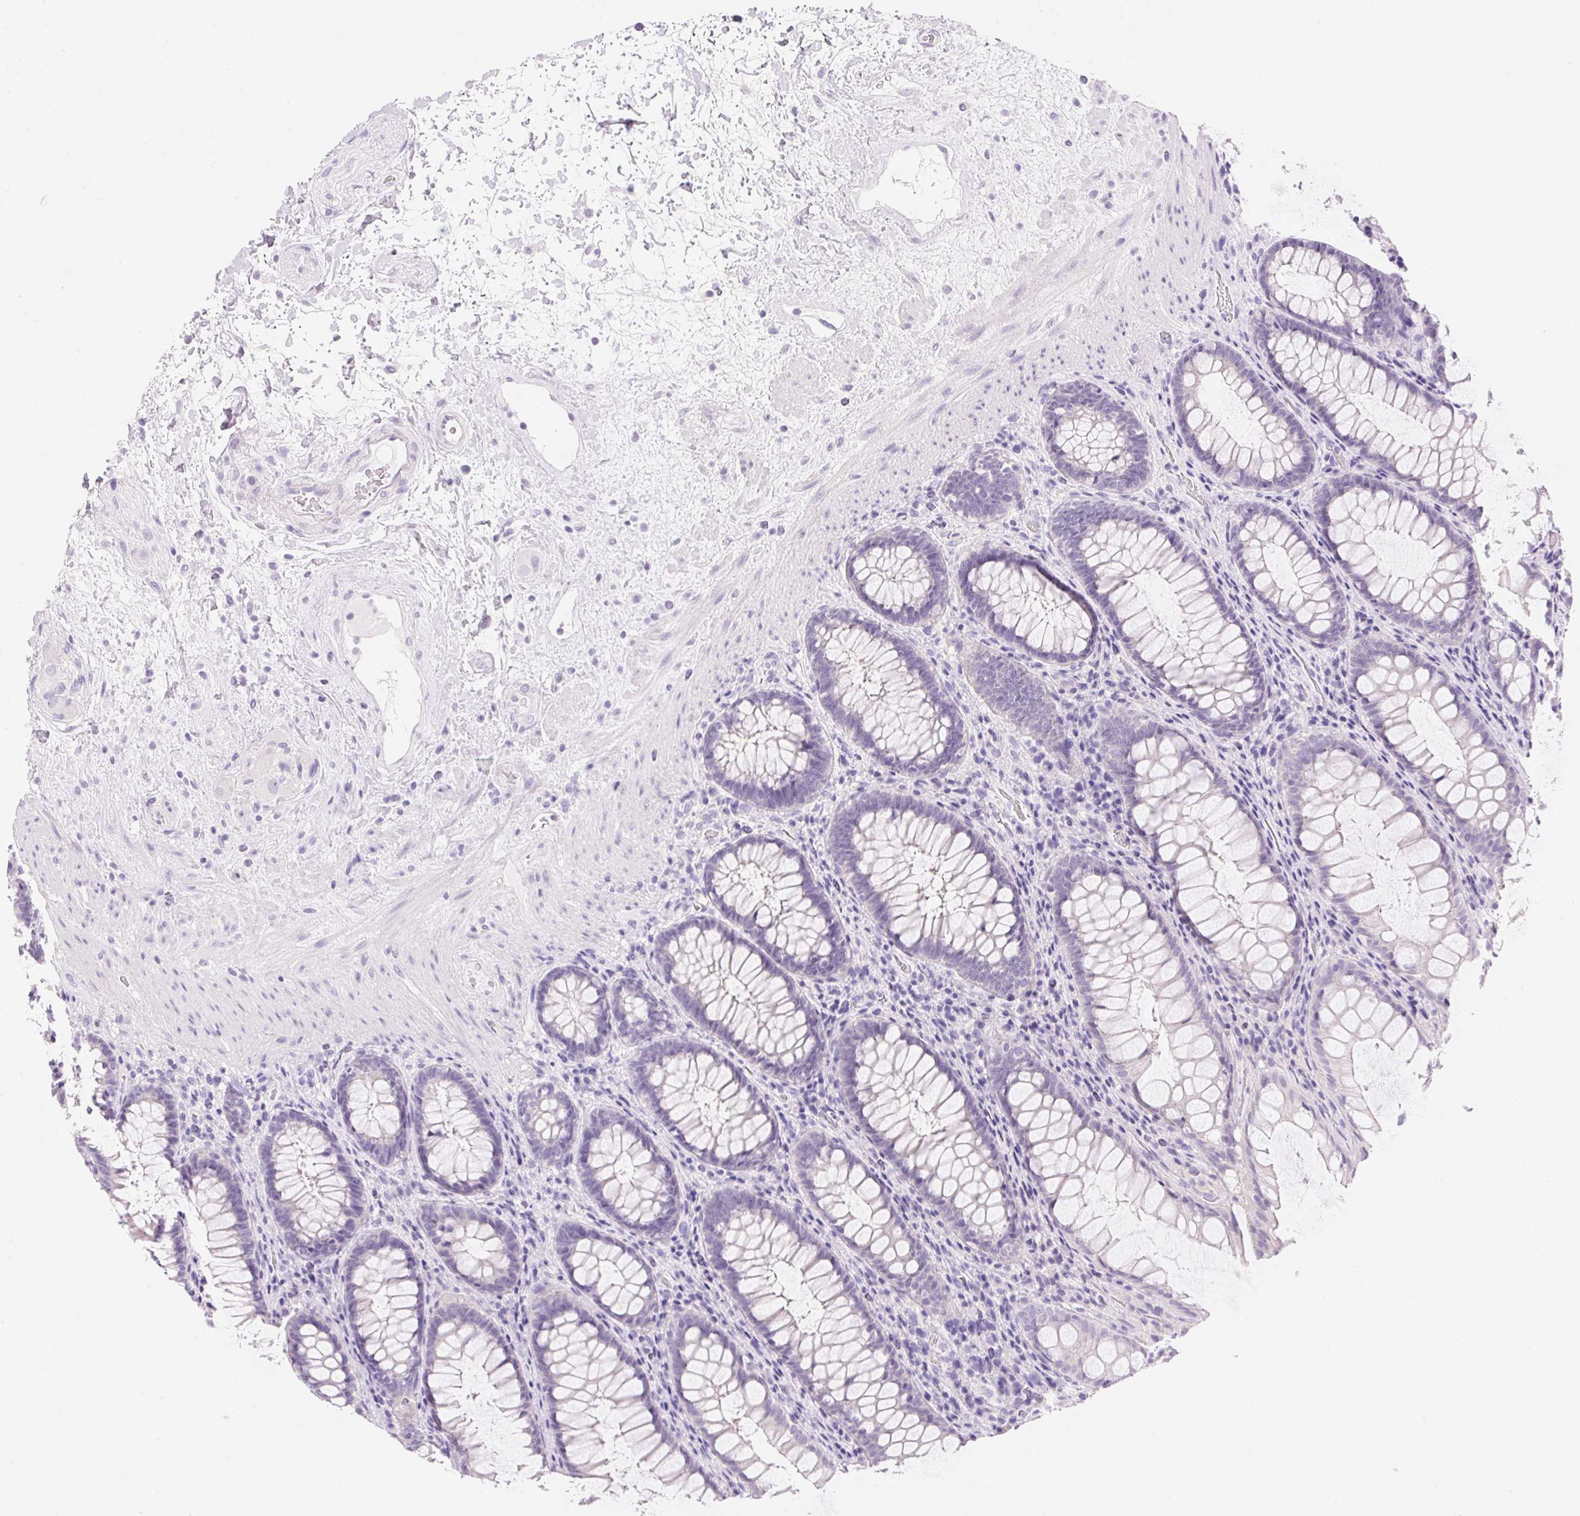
{"staining": {"intensity": "negative", "quantity": "none", "location": "none"}, "tissue": "rectum", "cell_type": "Glandular cells", "image_type": "normal", "snomed": [{"axis": "morphology", "description": "Normal tissue, NOS"}, {"axis": "topography", "description": "Rectum"}], "caption": "An immunohistochemistry (IHC) photomicrograph of normal rectum is shown. There is no staining in glandular cells of rectum. (Immunohistochemistry, brightfield microscopy, high magnification).", "gene": "DHCR24", "patient": {"sex": "male", "age": 72}}